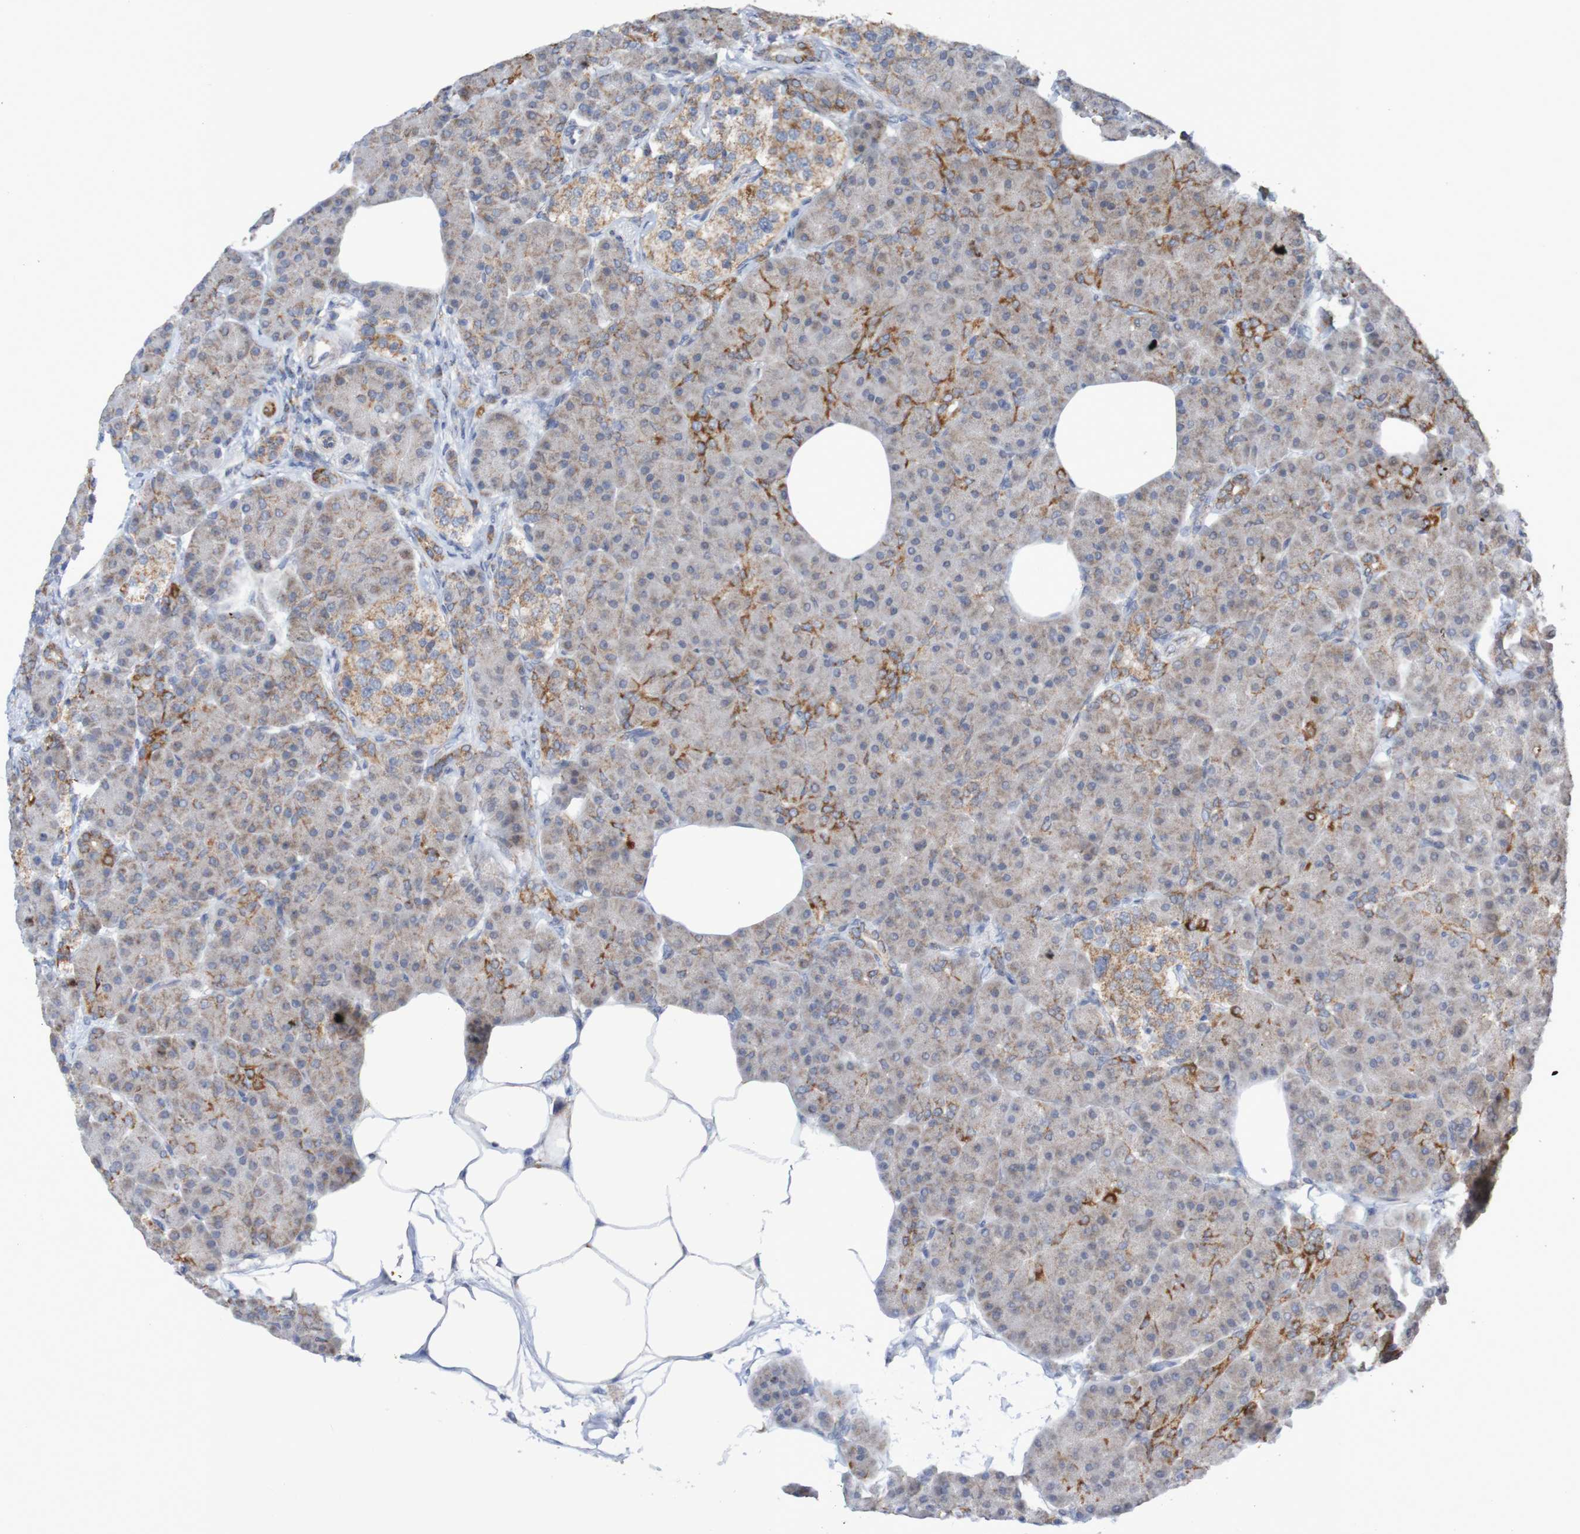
{"staining": {"intensity": "moderate", "quantity": "25%-75%", "location": "cytoplasmic/membranous"}, "tissue": "pancreas", "cell_type": "Exocrine glandular cells", "image_type": "normal", "snomed": [{"axis": "morphology", "description": "Normal tissue, NOS"}, {"axis": "topography", "description": "Pancreas"}], "caption": "Exocrine glandular cells reveal medium levels of moderate cytoplasmic/membranous expression in about 25%-75% of cells in normal human pancreas.", "gene": "DVL1", "patient": {"sex": "female", "age": 70}}